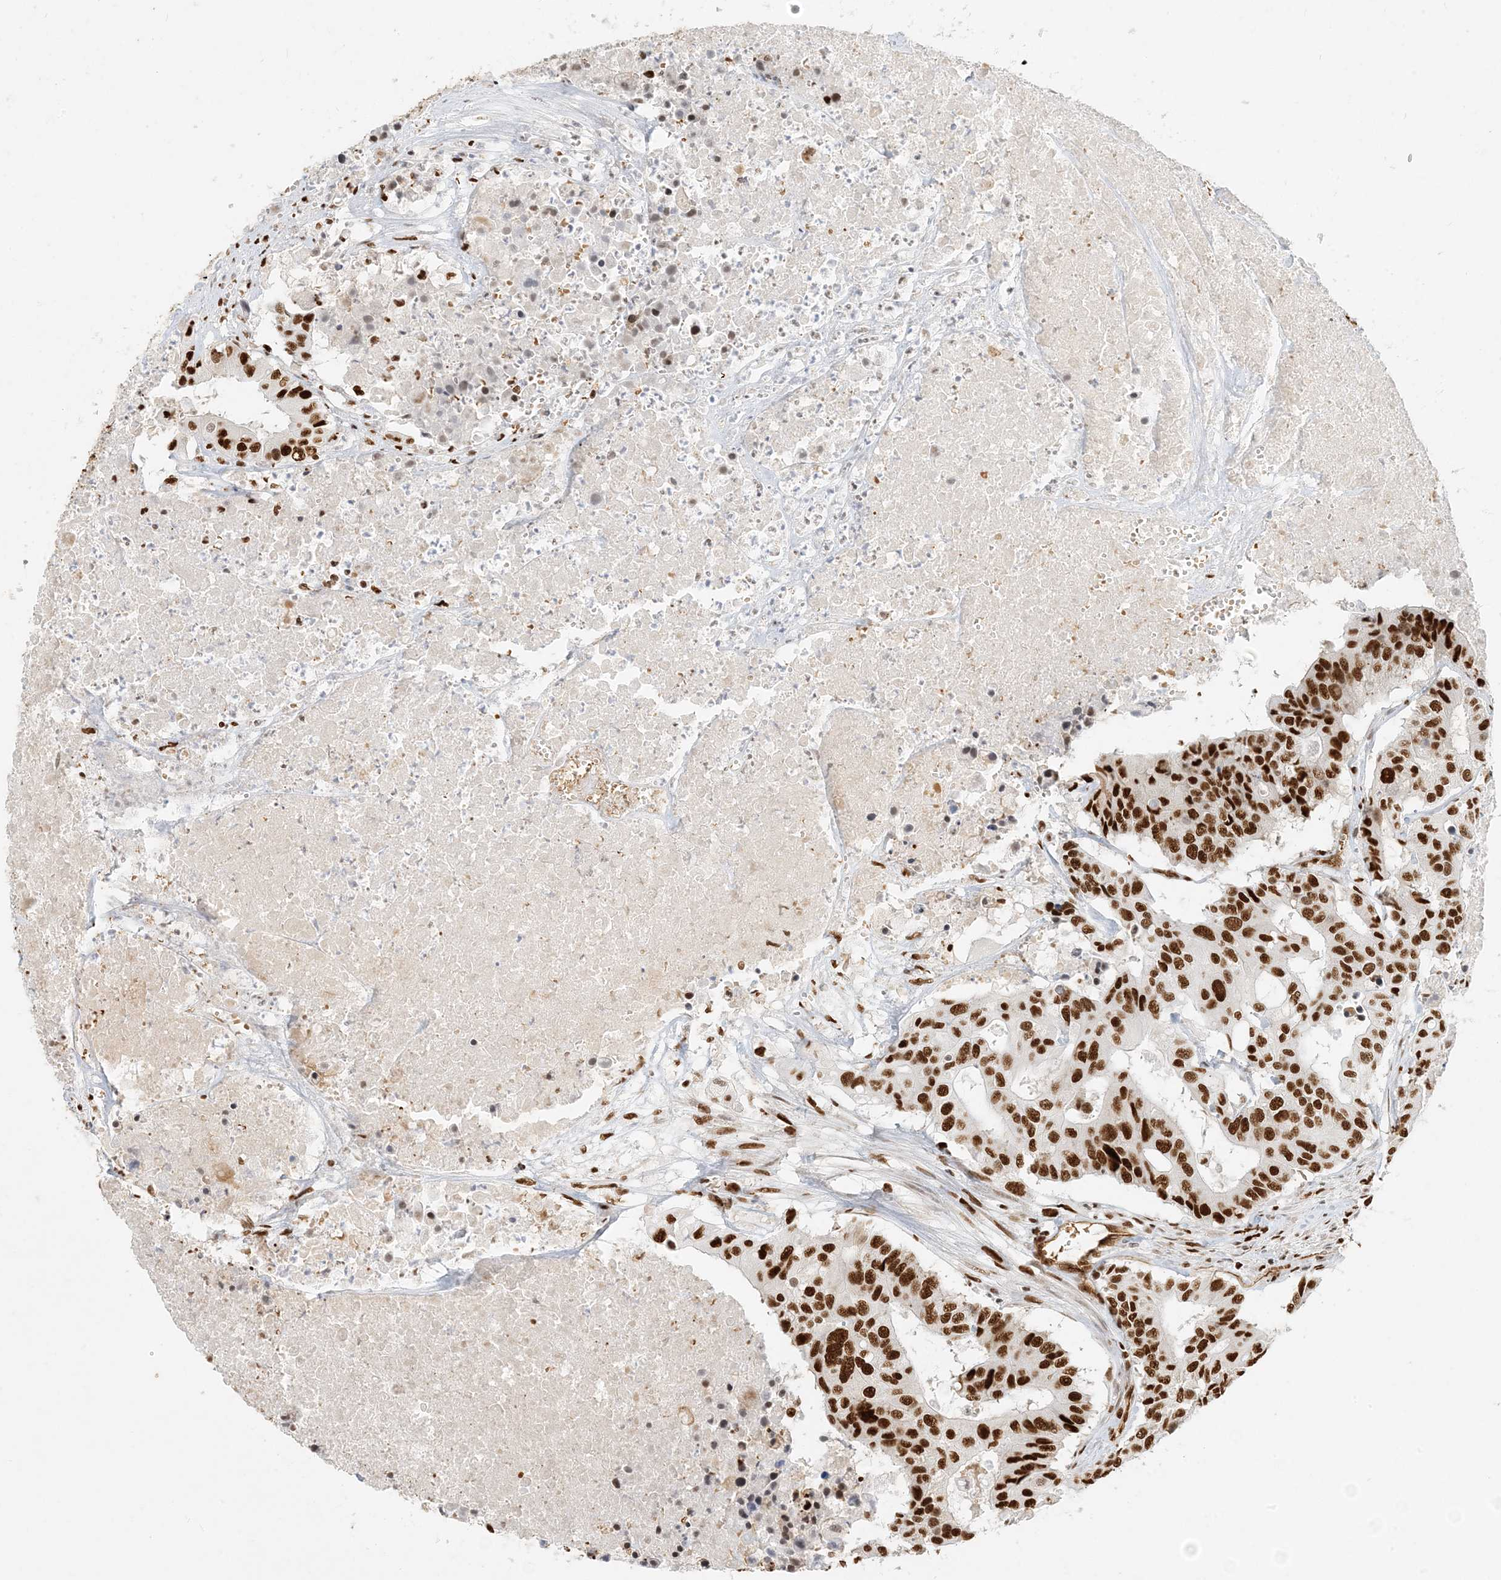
{"staining": {"intensity": "strong", "quantity": ">75%", "location": "nuclear"}, "tissue": "colorectal cancer", "cell_type": "Tumor cells", "image_type": "cancer", "snomed": [{"axis": "morphology", "description": "Adenocarcinoma, NOS"}, {"axis": "topography", "description": "Colon"}], "caption": "Approximately >75% of tumor cells in colorectal adenocarcinoma show strong nuclear protein positivity as visualized by brown immunohistochemical staining.", "gene": "CKS2", "patient": {"sex": "male", "age": 77}}